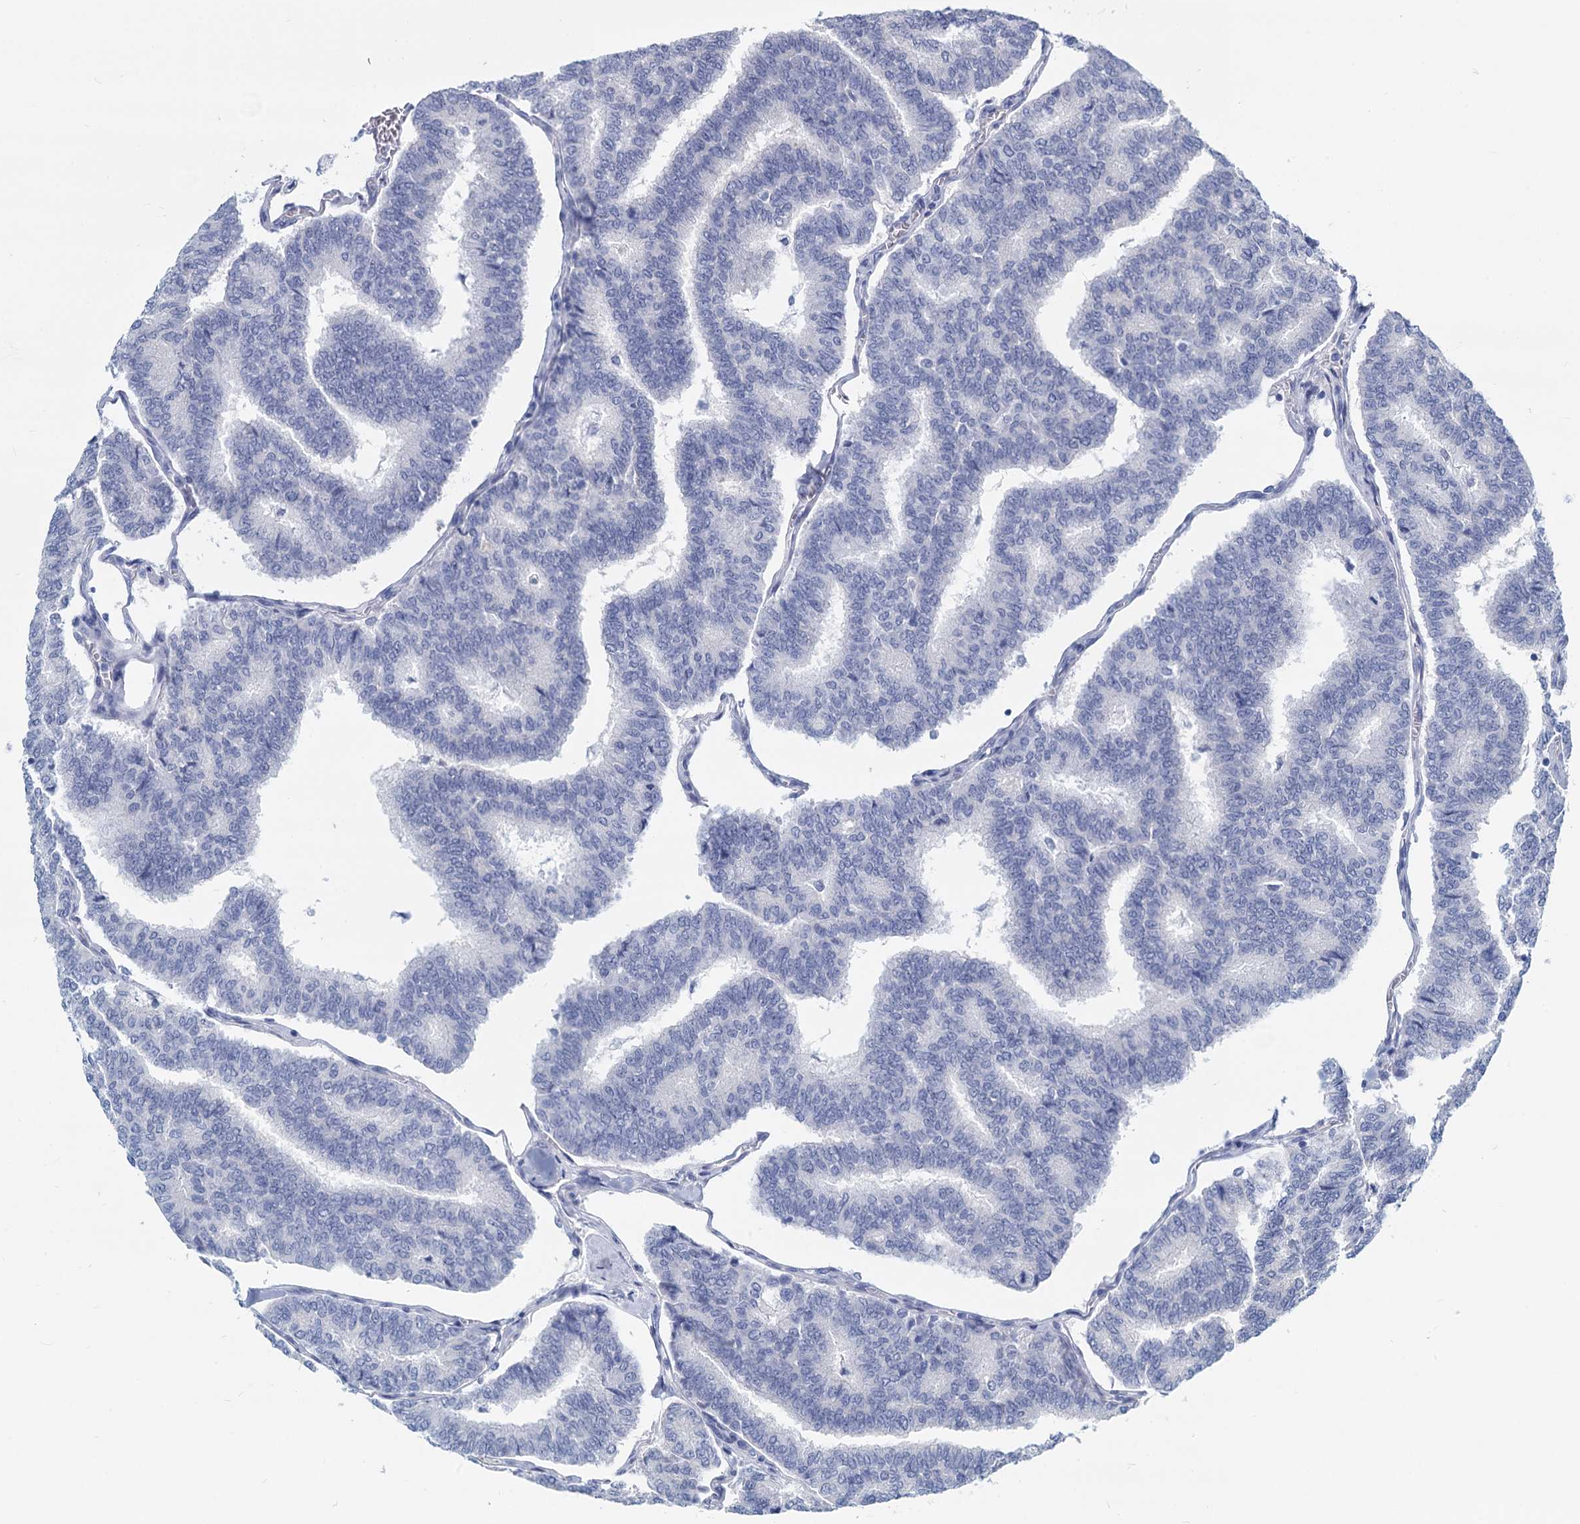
{"staining": {"intensity": "negative", "quantity": "none", "location": "none"}, "tissue": "thyroid cancer", "cell_type": "Tumor cells", "image_type": "cancer", "snomed": [{"axis": "morphology", "description": "Papillary adenocarcinoma, NOS"}, {"axis": "topography", "description": "Thyroid gland"}], "caption": "Protein analysis of thyroid cancer demonstrates no significant positivity in tumor cells.", "gene": "GSTM3", "patient": {"sex": "female", "age": 35}}